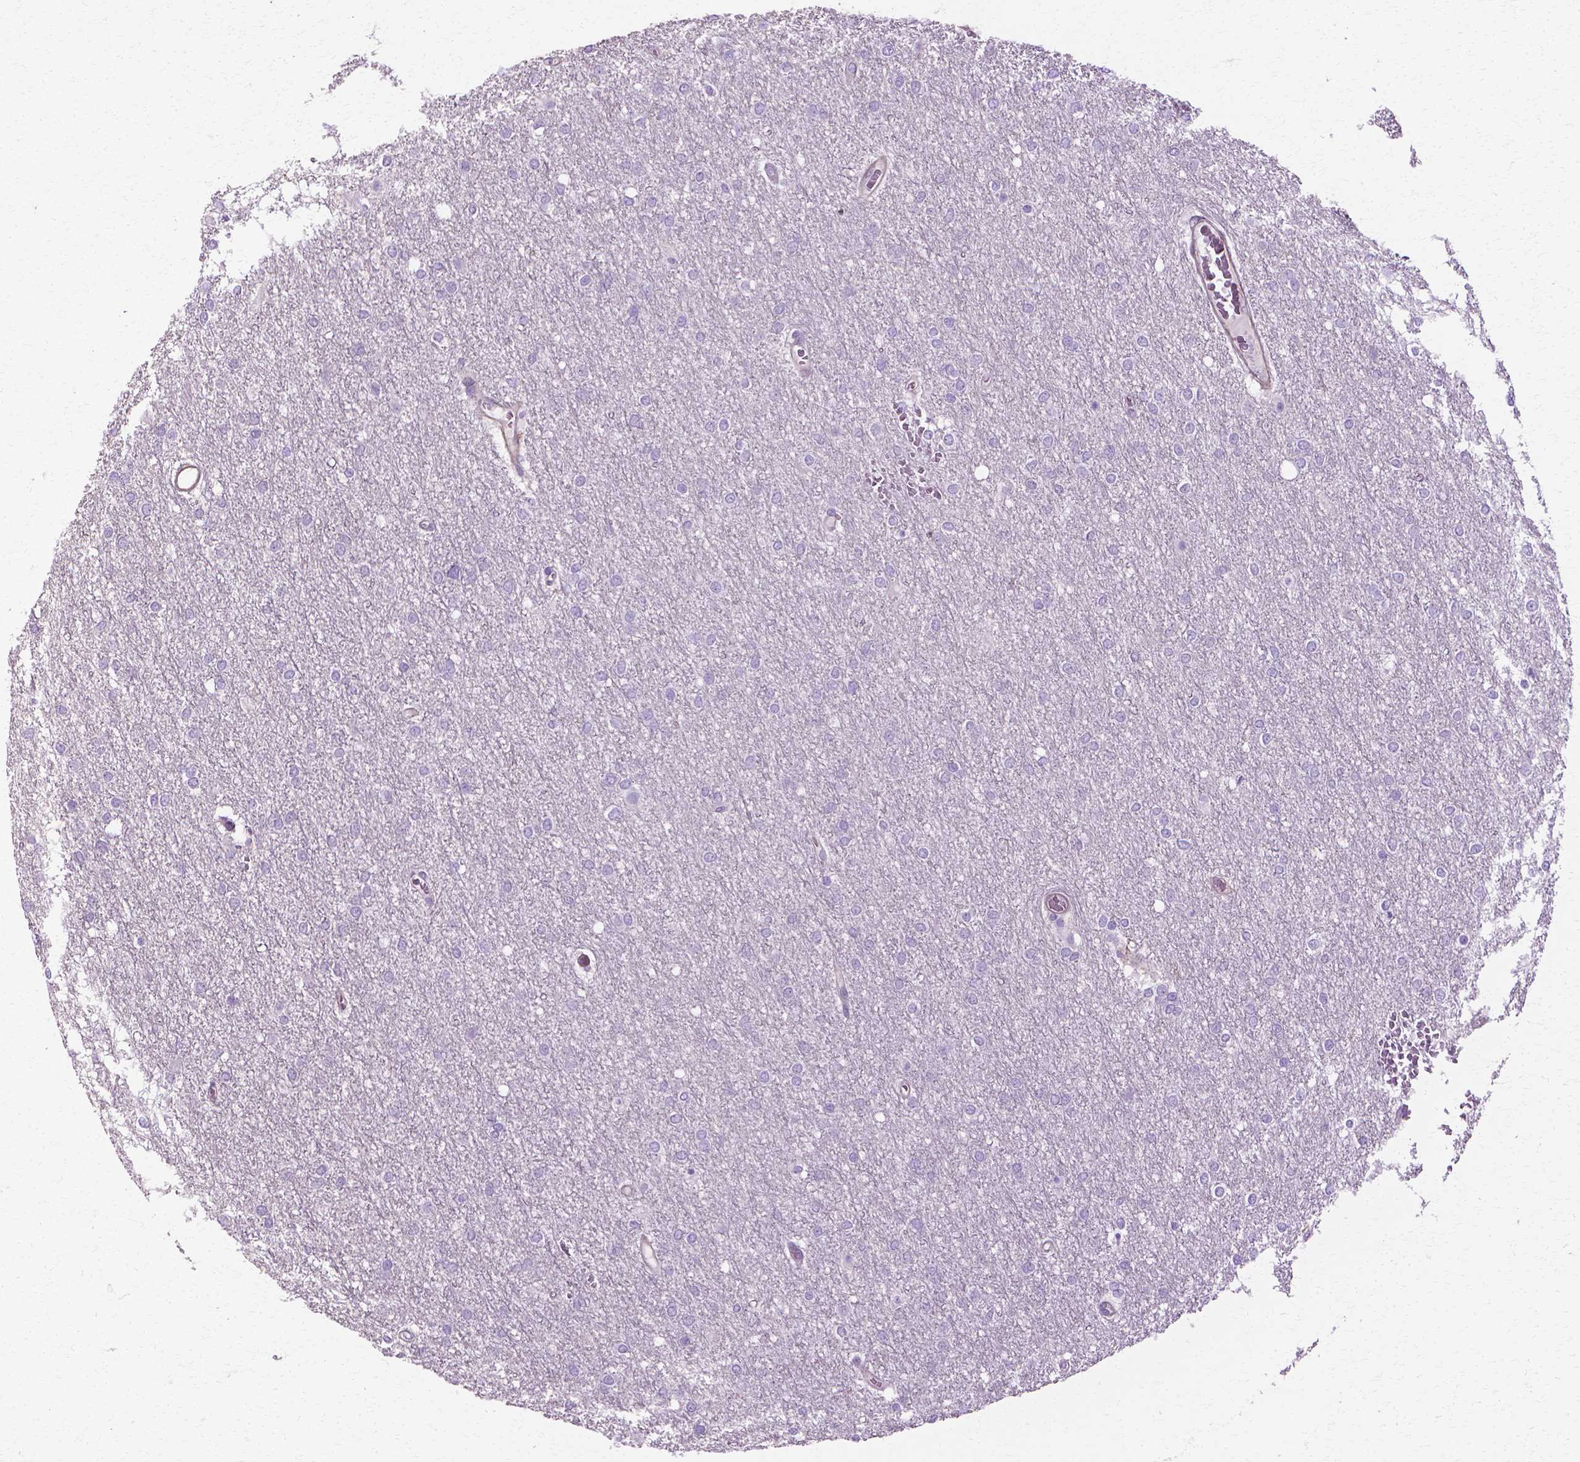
{"staining": {"intensity": "negative", "quantity": "none", "location": "none"}, "tissue": "glioma", "cell_type": "Tumor cells", "image_type": "cancer", "snomed": [{"axis": "morphology", "description": "Glioma, malignant, High grade"}, {"axis": "topography", "description": "Brain"}], "caption": "Malignant glioma (high-grade) was stained to show a protein in brown. There is no significant expression in tumor cells. (Brightfield microscopy of DAB (3,3'-diaminobenzidine) immunohistochemistry at high magnification).", "gene": "CFAP157", "patient": {"sex": "female", "age": 61}}